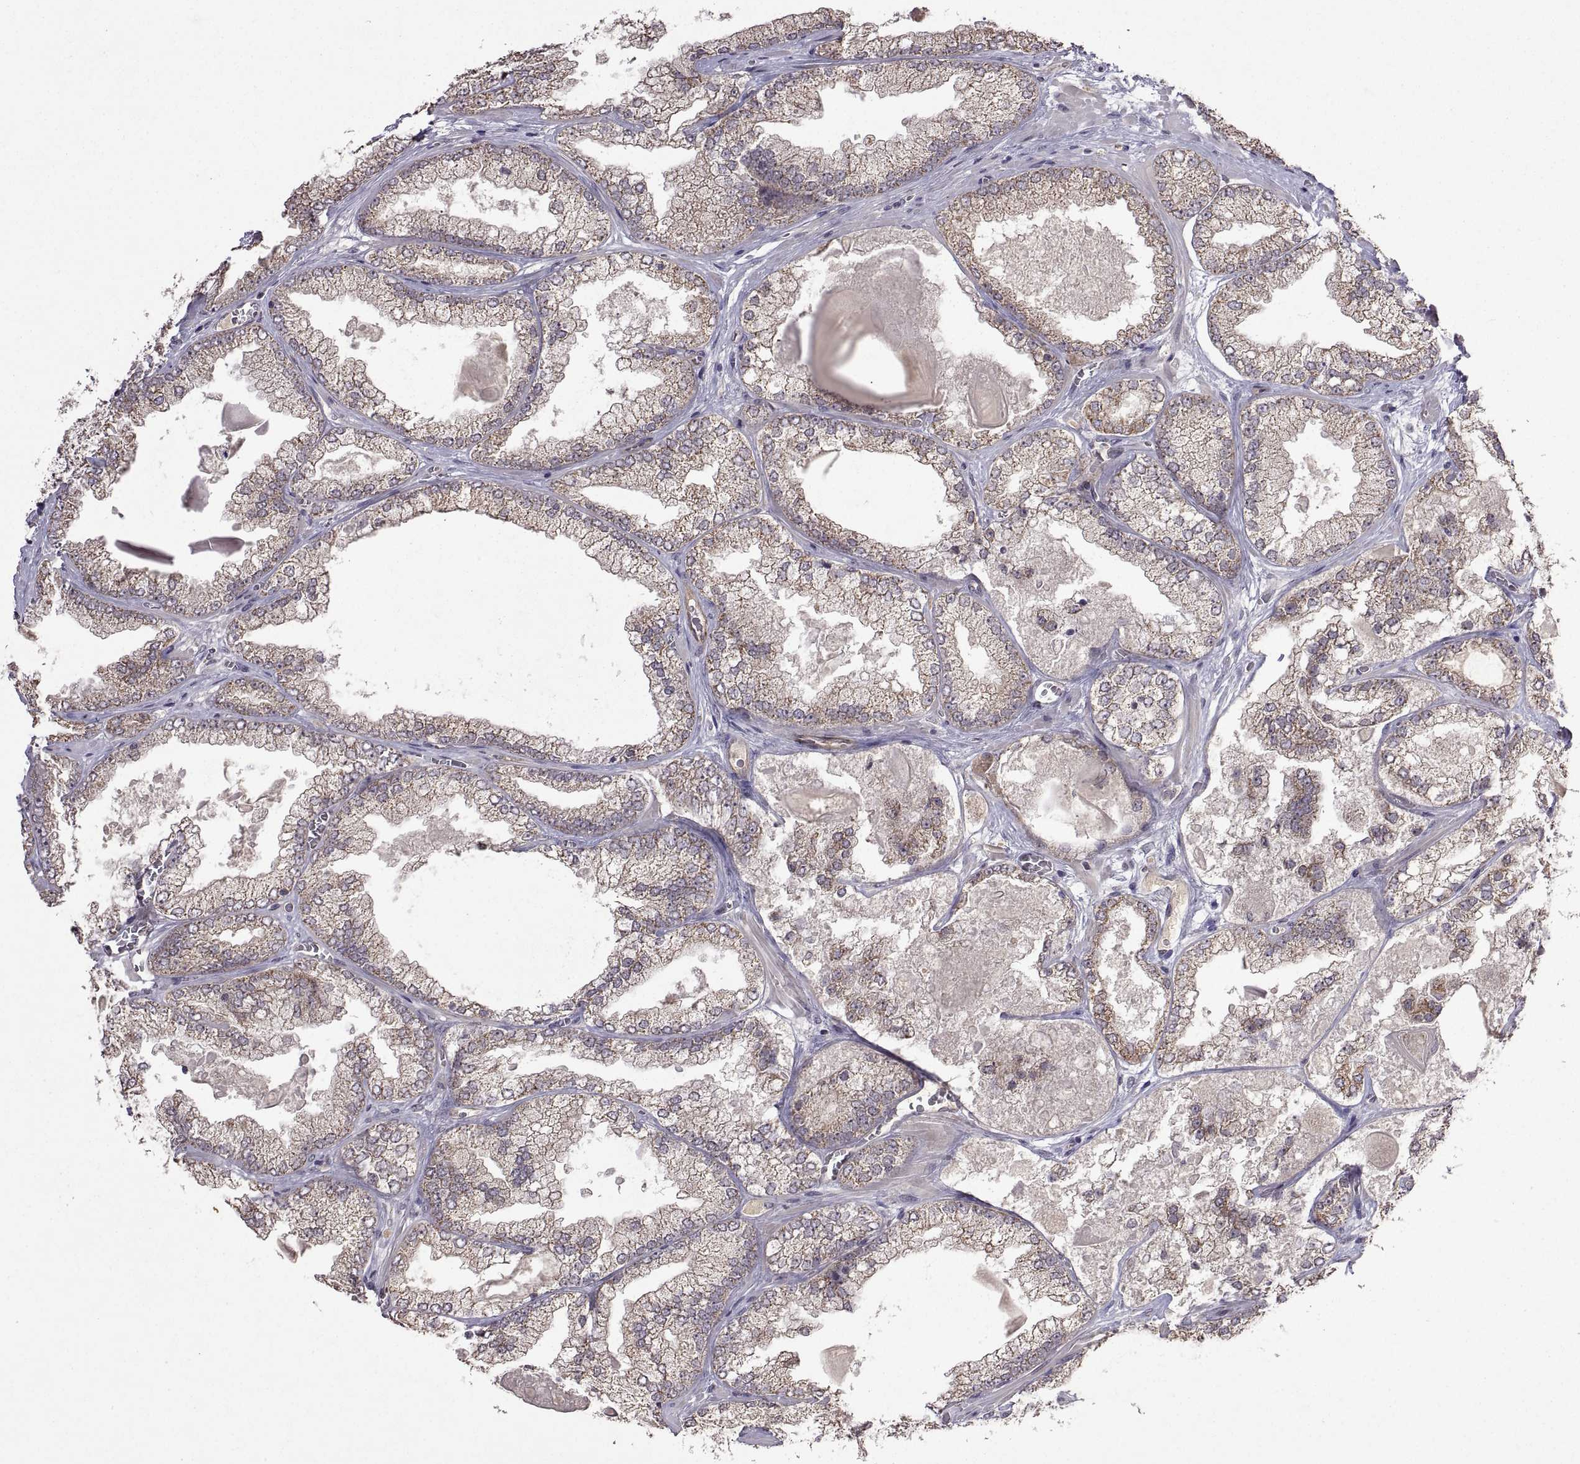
{"staining": {"intensity": "weak", "quantity": "25%-75%", "location": "cytoplasmic/membranous"}, "tissue": "prostate cancer", "cell_type": "Tumor cells", "image_type": "cancer", "snomed": [{"axis": "morphology", "description": "Adenocarcinoma, Low grade"}, {"axis": "topography", "description": "Prostate"}], "caption": "Weak cytoplasmic/membranous protein expression is identified in approximately 25%-75% of tumor cells in prostate cancer (low-grade adenocarcinoma). The staining is performed using DAB brown chromogen to label protein expression. The nuclei are counter-stained blue using hematoxylin.", "gene": "LAMA1", "patient": {"sex": "male", "age": 57}}